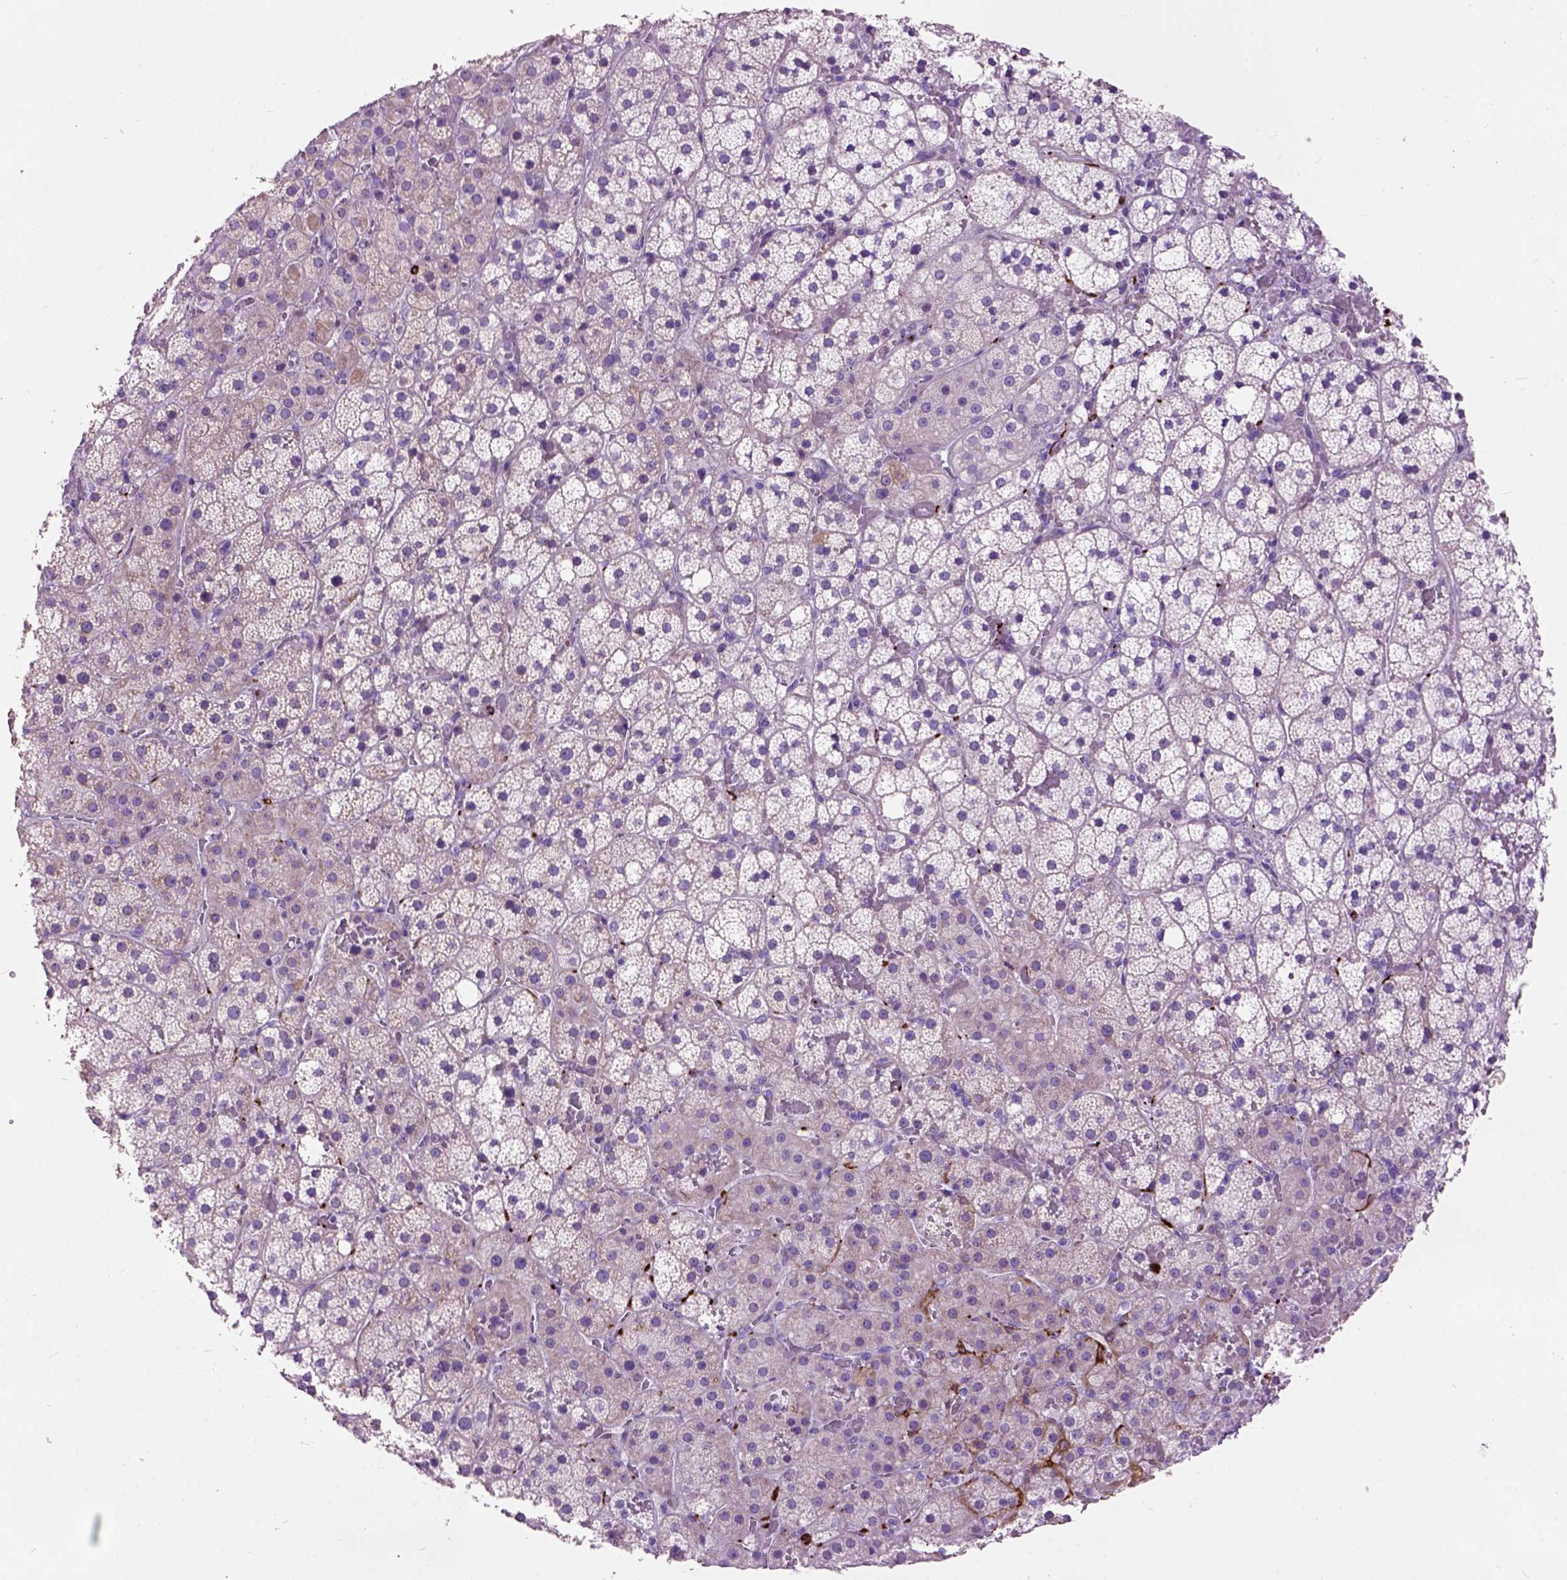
{"staining": {"intensity": "negative", "quantity": "none", "location": "none"}, "tissue": "adrenal gland", "cell_type": "Glandular cells", "image_type": "normal", "snomed": [{"axis": "morphology", "description": "Normal tissue, NOS"}, {"axis": "topography", "description": "Adrenal gland"}], "caption": "A high-resolution histopathology image shows IHC staining of unremarkable adrenal gland, which exhibits no significant positivity in glandular cells.", "gene": "MAPT", "patient": {"sex": "male", "age": 53}}